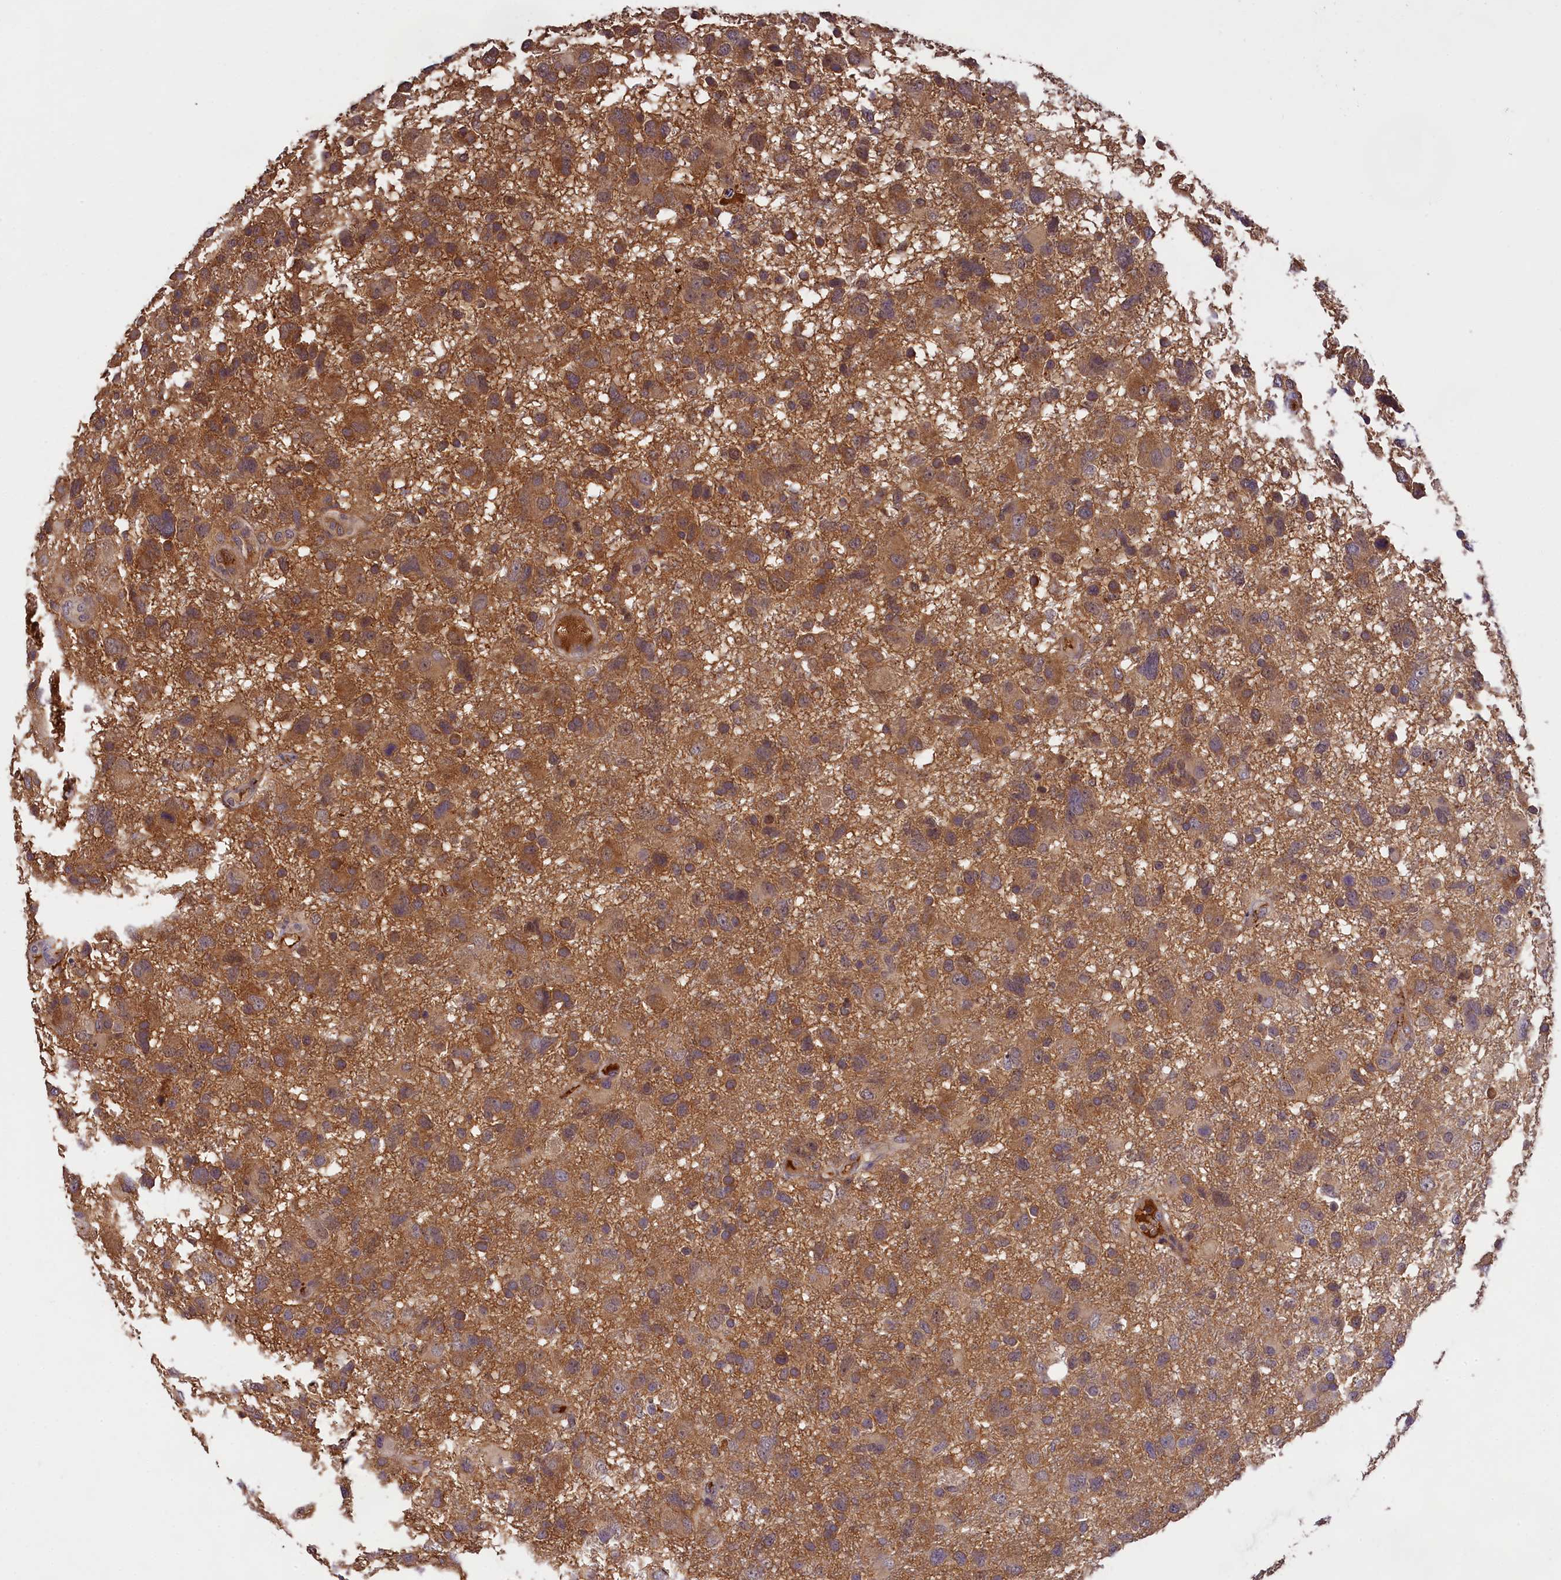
{"staining": {"intensity": "moderate", "quantity": ">75%", "location": "cytoplasmic/membranous"}, "tissue": "glioma", "cell_type": "Tumor cells", "image_type": "cancer", "snomed": [{"axis": "morphology", "description": "Glioma, malignant, High grade"}, {"axis": "topography", "description": "Brain"}], "caption": "Approximately >75% of tumor cells in glioma display moderate cytoplasmic/membranous protein expression as visualized by brown immunohistochemical staining.", "gene": "PHAF1", "patient": {"sex": "male", "age": 61}}